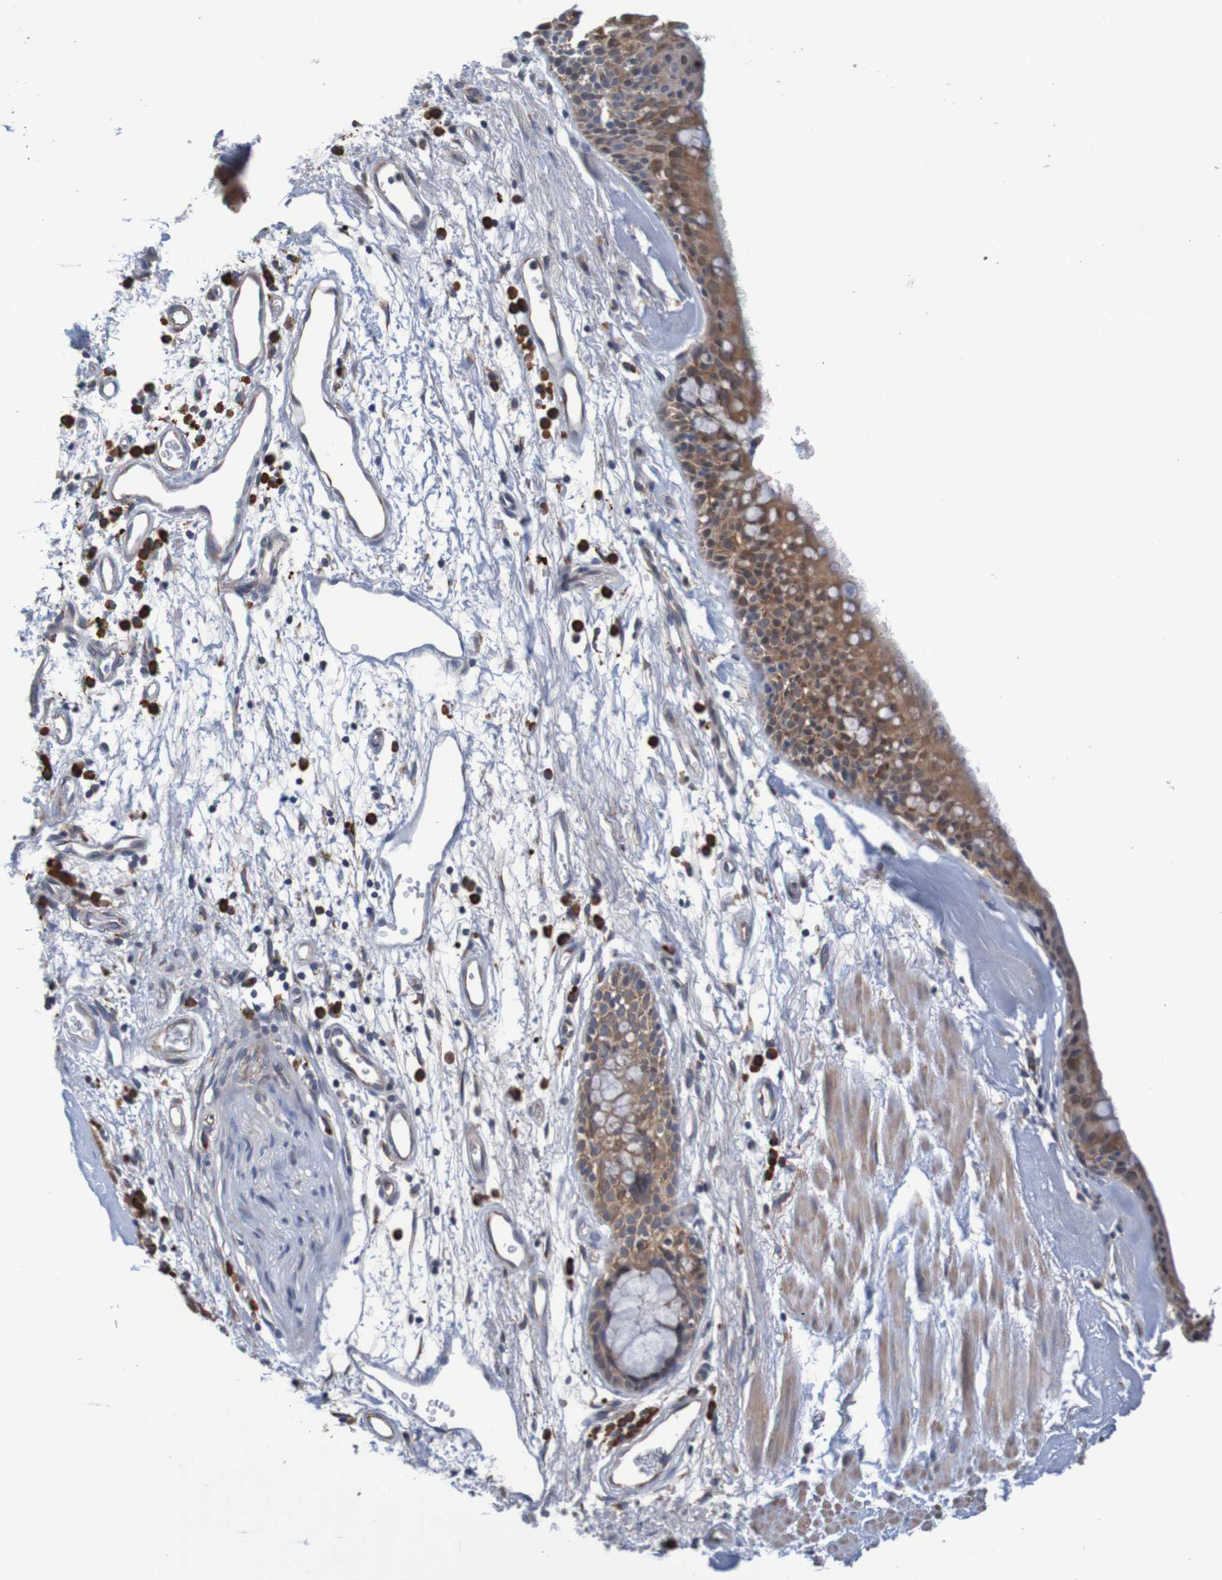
{"staining": {"intensity": "moderate", "quantity": ">75%", "location": "cytoplasmic/membranous"}, "tissue": "bronchus", "cell_type": "Respiratory epithelial cells", "image_type": "normal", "snomed": [{"axis": "morphology", "description": "Normal tissue, NOS"}, {"axis": "morphology", "description": "Adenocarcinoma, NOS"}, {"axis": "topography", "description": "Bronchus"}, {"axis": "topography", "description": "Lung"}], "caption": "Human bronchus stained with a brown dye shows moderate cytoplasmic/membranous positive staining in approximately >75% of respiratory epithelial cells.", "gene": "CLDN18", "patient": {"sex": "female", "age": 54}}